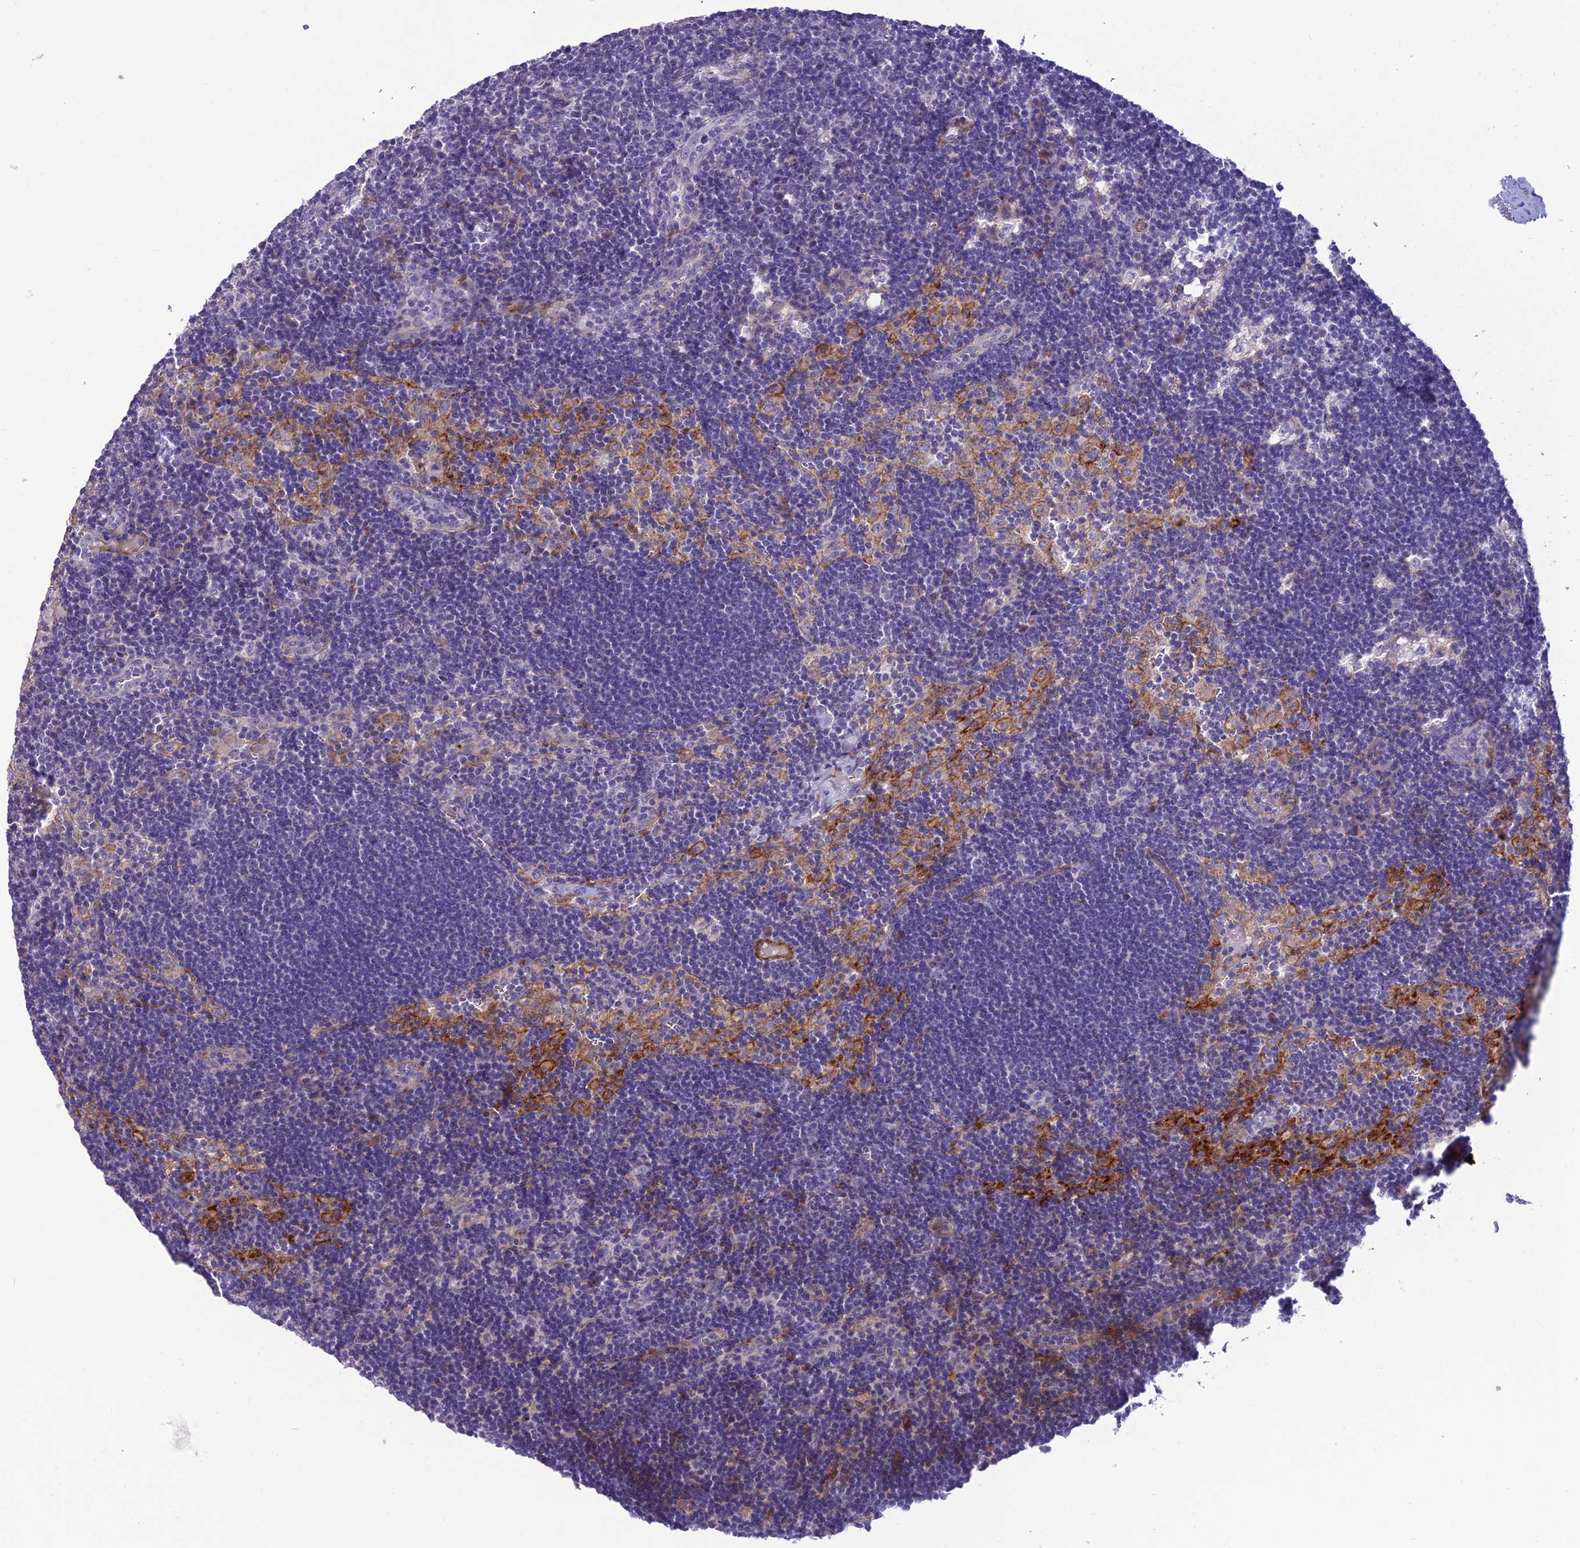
{"staining": {"intensity": "negative", "quantity": "none", "location": "none"}, "tissue": "lymph node", "cell_type": "Non-germinal center cells", "image_type": "normal", "snomed": [{"axis": "morphology", "description": "Normal tissue, NOS"}, {"axis": "topography", "description": "Lymph node"}], "caption": "The photomicrograph reveals no significant positivity in non-germinal center cells of lymph node. (Brightfield microscopy of DAB IHC at high magnification).", "gene": "TEKT3", "patient": {"sex": "male", "age": 24}}